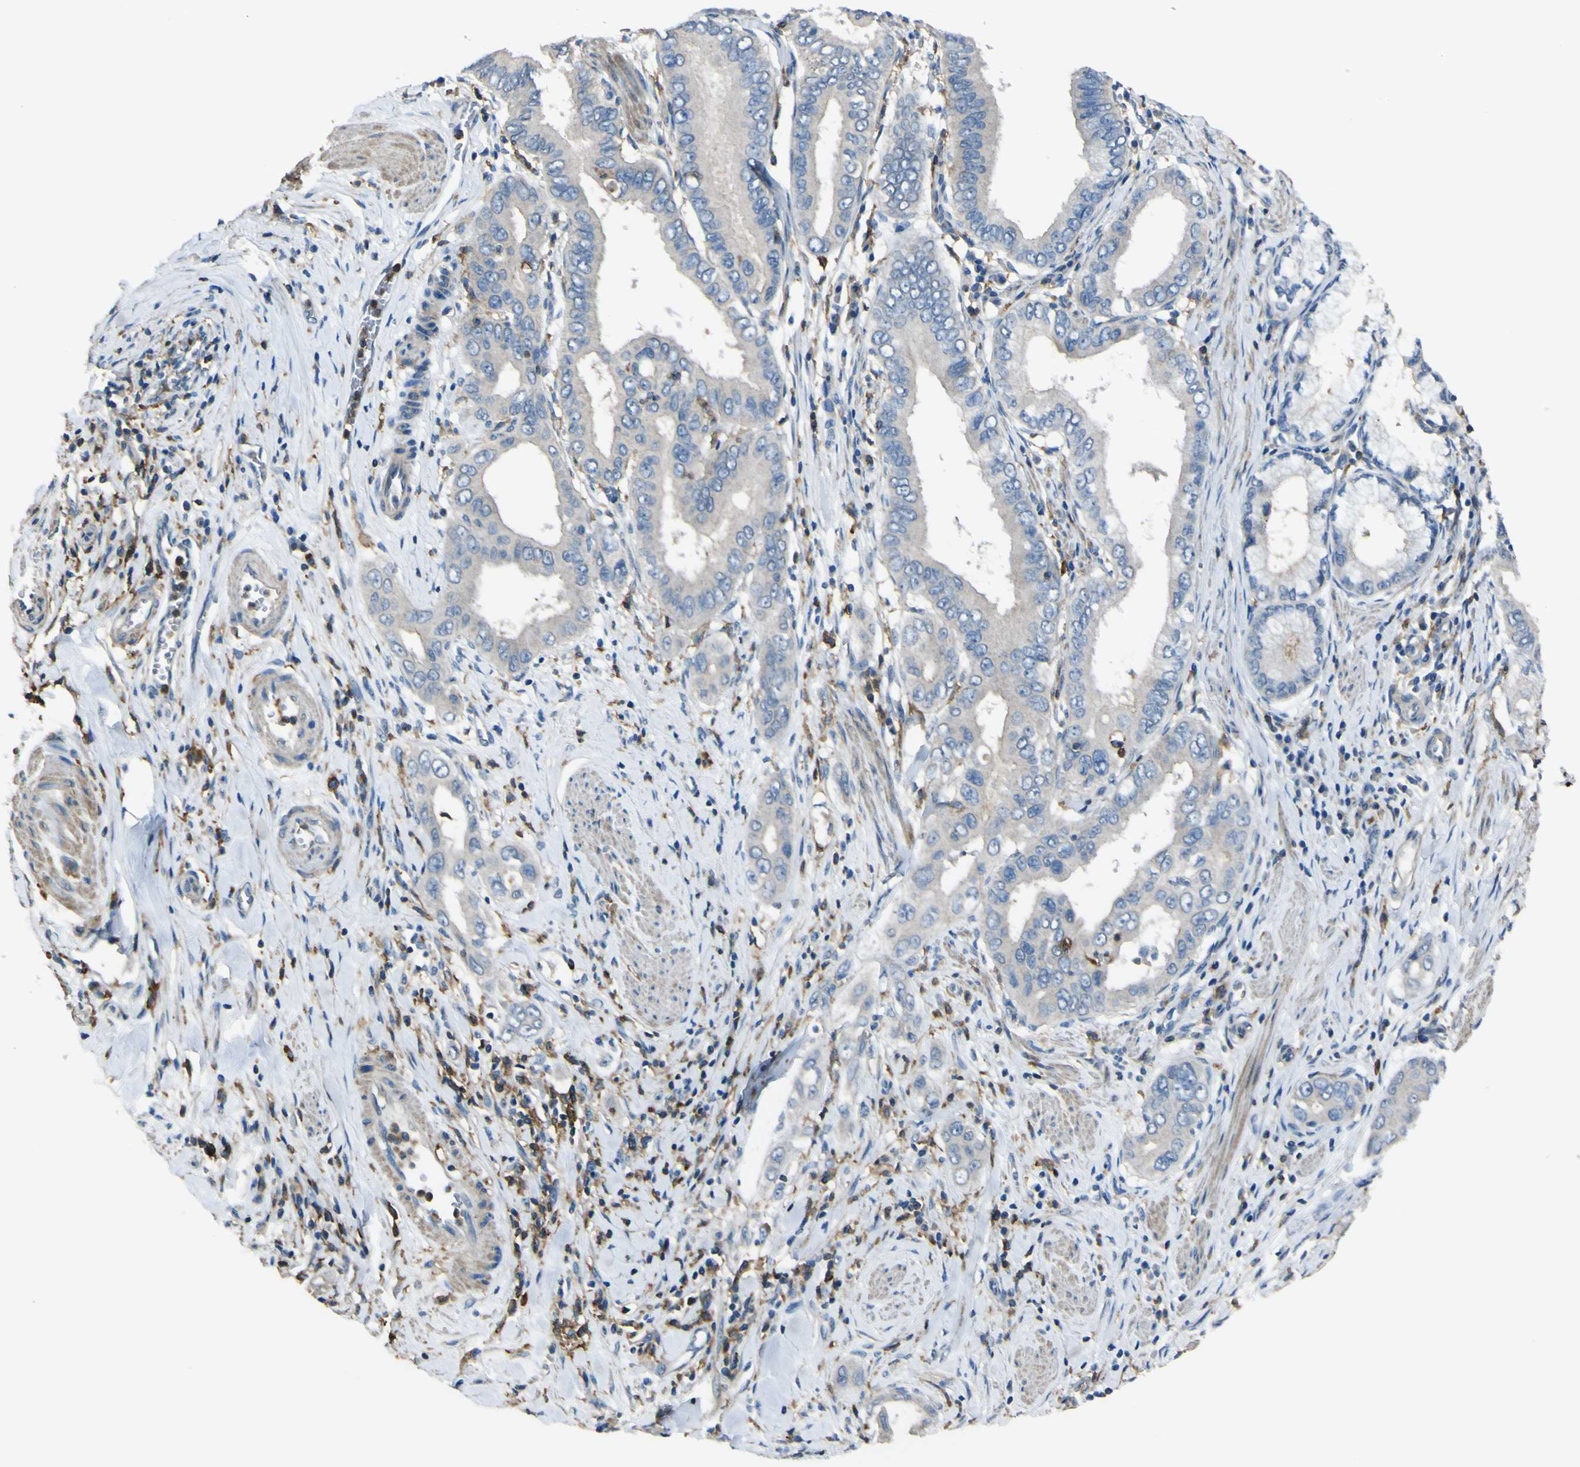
{"staining": {"intensity": "negative", "quantity": "none", "location": "none"}, "tissue": "pancreatic cancer", "cell_type": "Tumor cells", "image_type": "cancer", "snomed": [{"axis": "morphology", "description": "Normal tissue, NOS"}, {"axis": "topography", "description": "Lymph node"}], "caption": "Pancreatic cancer was stained to show a protein in brown. There is no significant expression in tumor cells.", "gene": "LAIR1", "patient": {"sex": "male", "age": 50}}